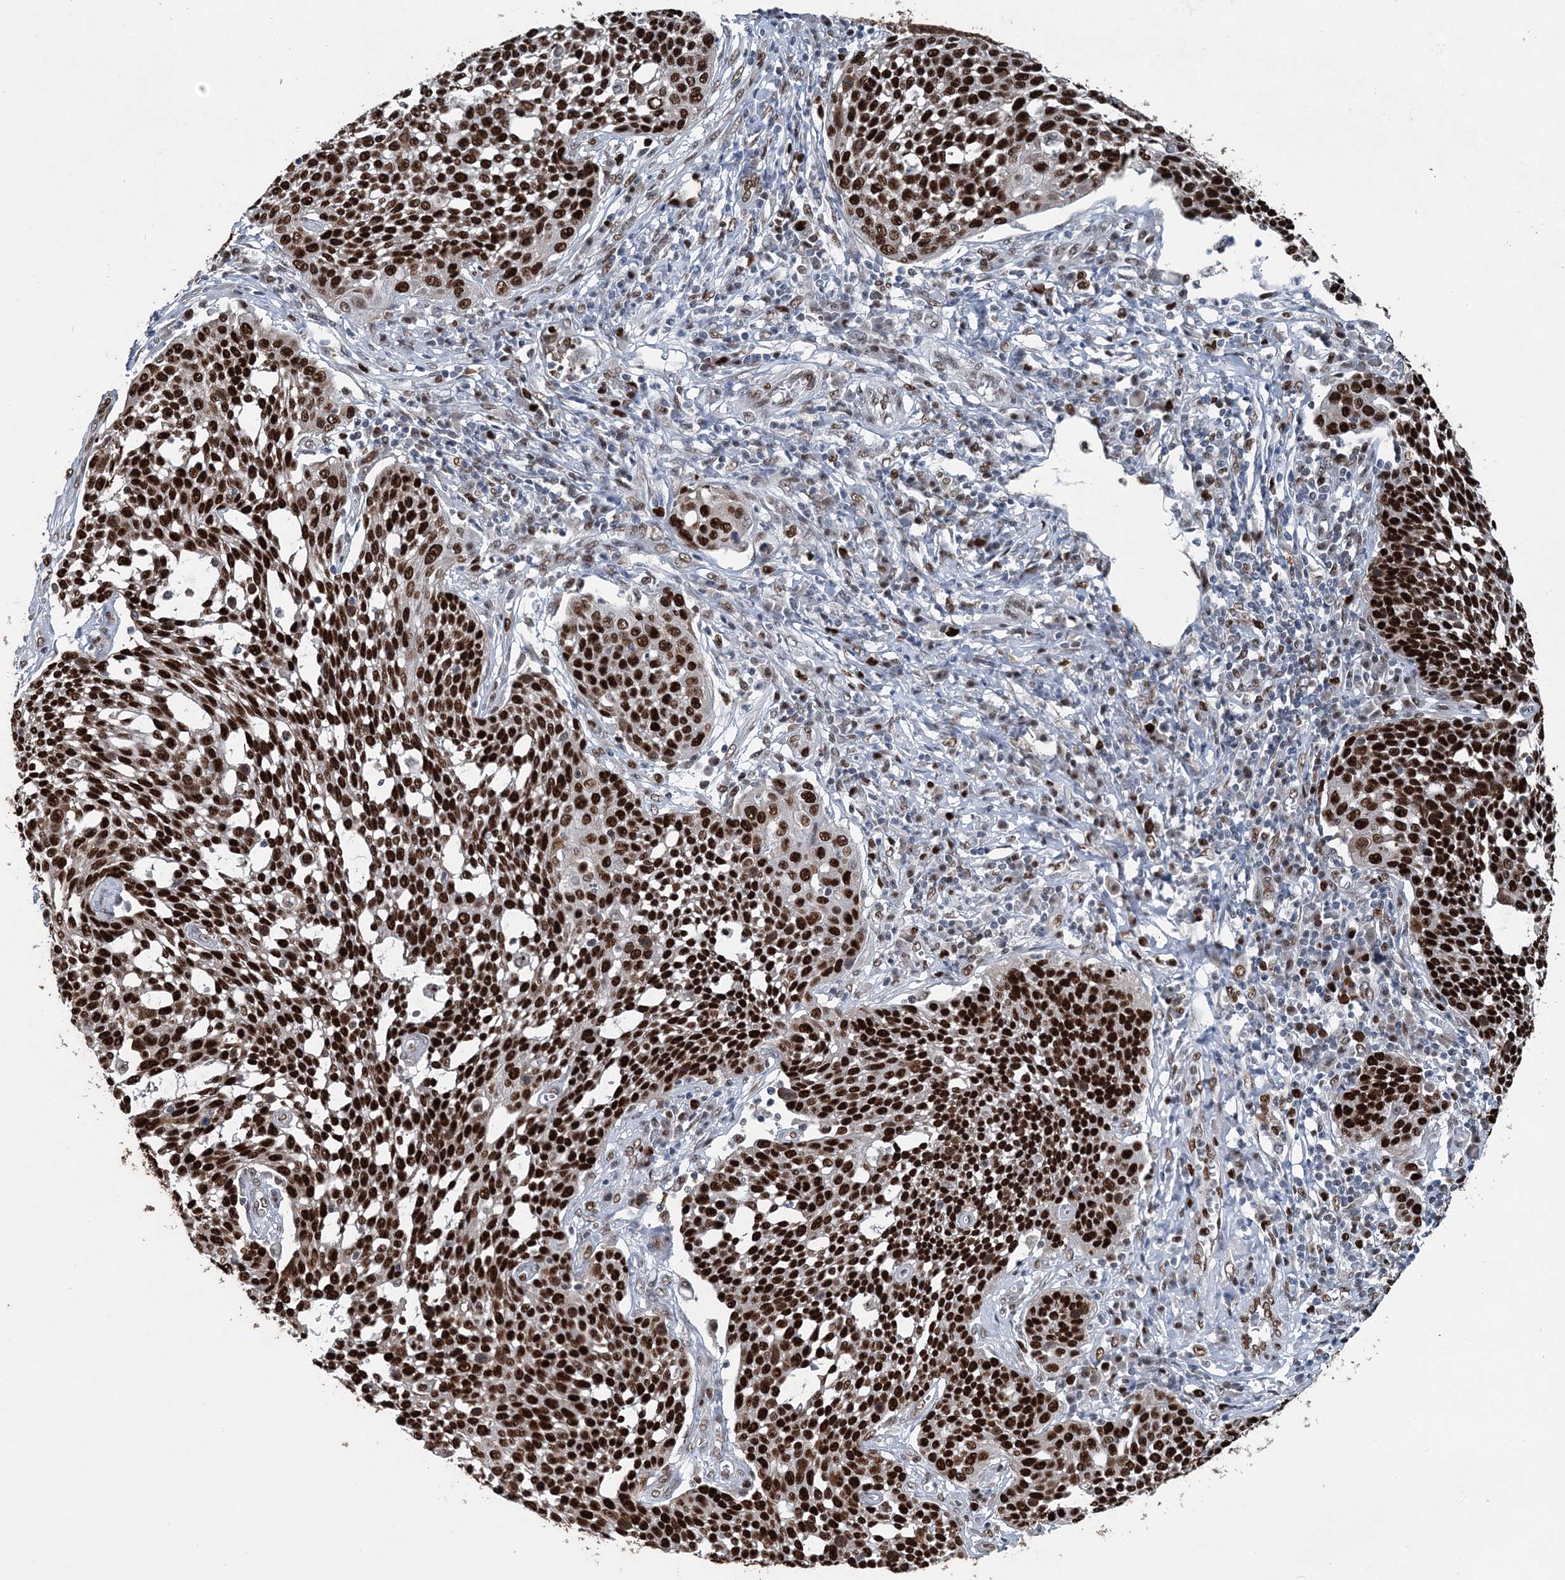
{"staining": {"intensity": "strong", "quantity": ">75%", "location": "nuclear"}, "tissue": "cervical cancer", "cell_type": "Tumor cells", "image_type": "cancer", "snomed": [{"axis": "morphology", "description": "Squamous cell carcinoma, NOS"}, {"axis": "topography", "description": "Cervix"}], "caption": "Protein staining shows strong nuclear positivity in about >75% of tumor cells in squamous cell carcinoma (cervical).", "gene": "HAT1", "patient": {"sex": "female", "age": 34}}